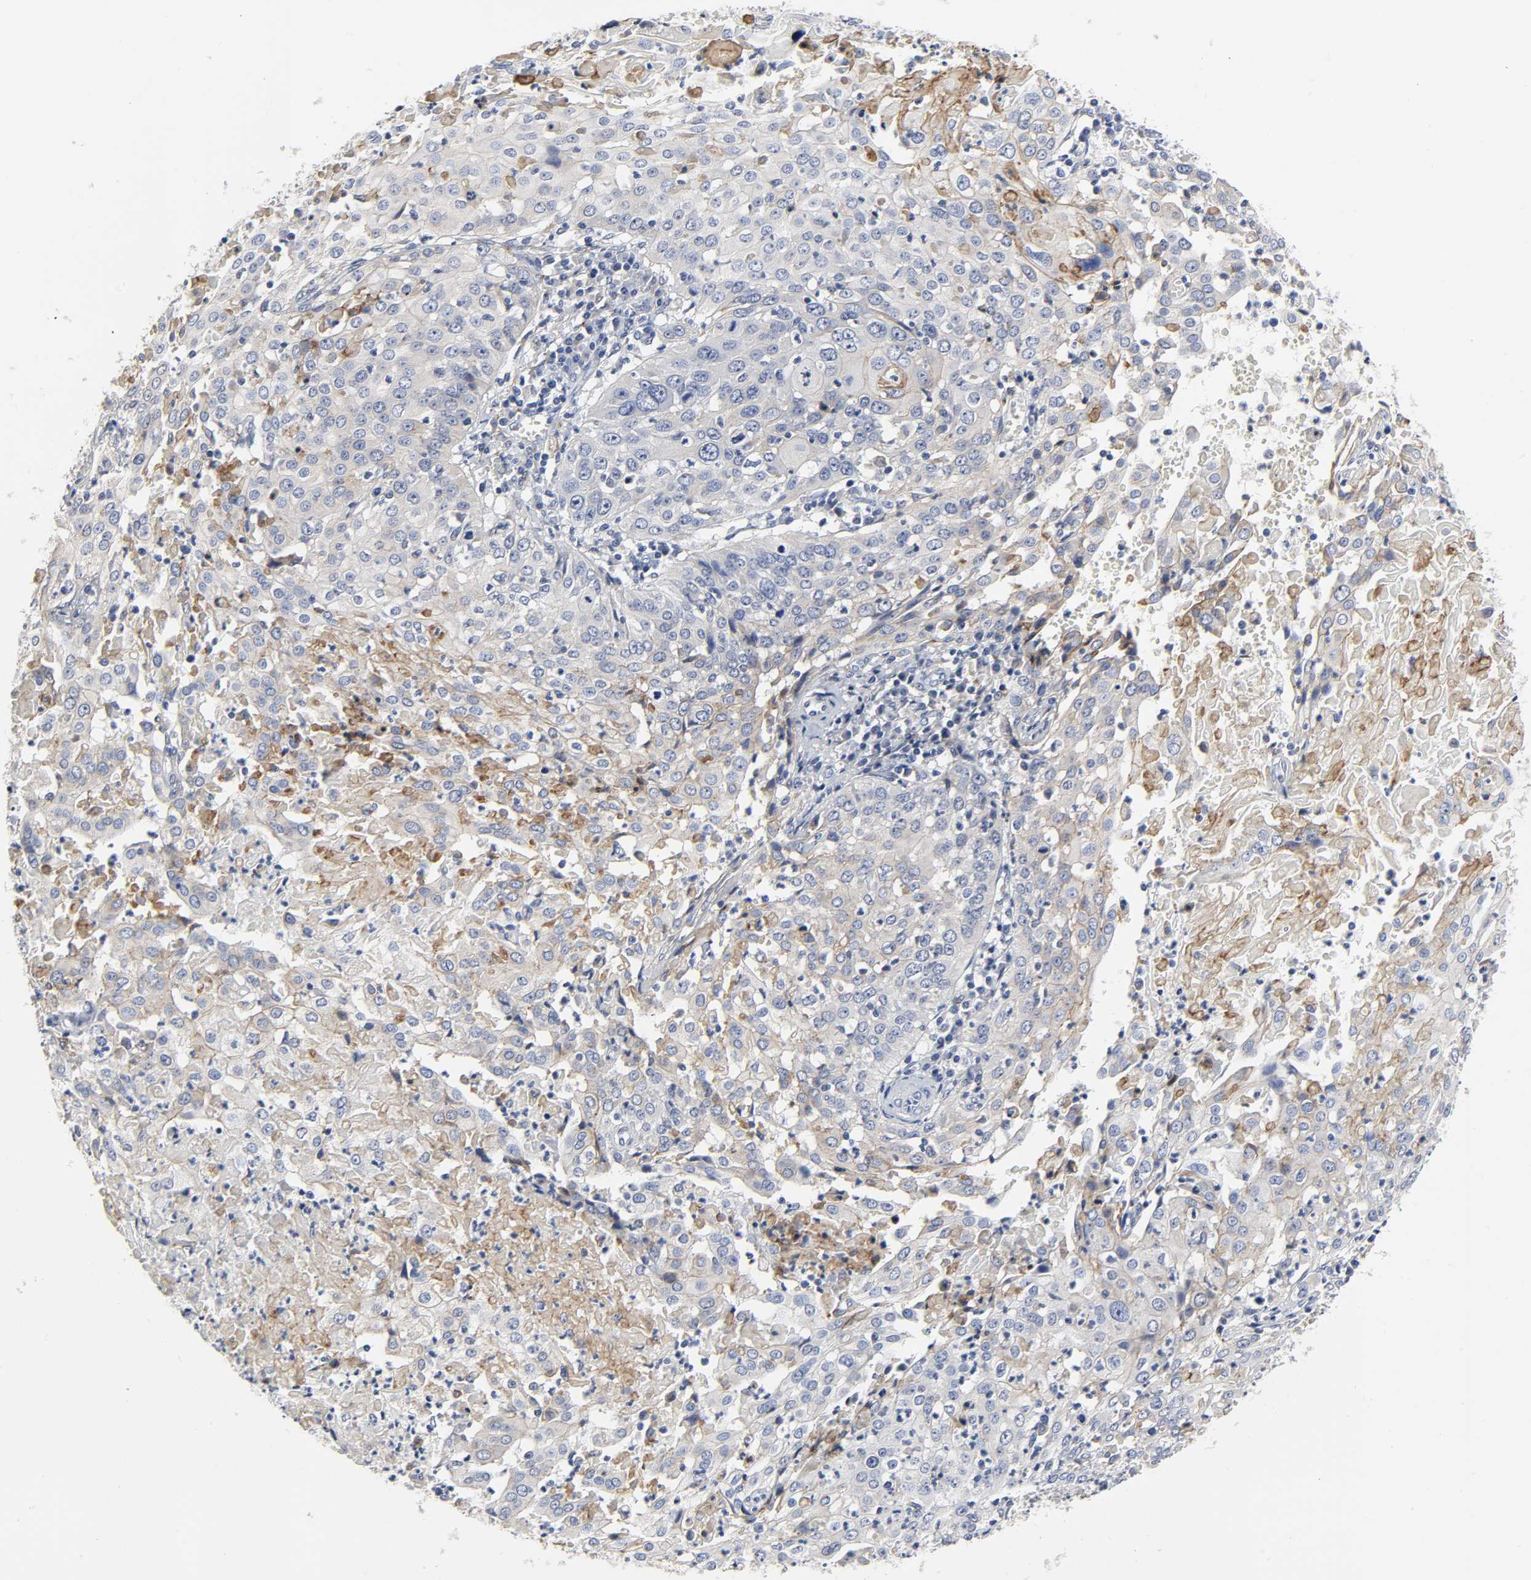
{"staining": {"intensity": "weak", "quantity": "<25%", "location": "cytoplasmic/membranous"}, "tissue": "cervical cancer", "cell_type": "Tumor cells", "image_type": "cancer", "snomed": [{"axis": "morphology", "description": "Squamous cell carcinoma, NOS"}, {"axis": "topography", "description": "Cervix"}], "caption": "The photomicrograph exhibits no significant expression in tumor cells of cervical squamous cell carcinoma.", "gene": "LRP1", "patient": {"sex": "female", "age": 39}}